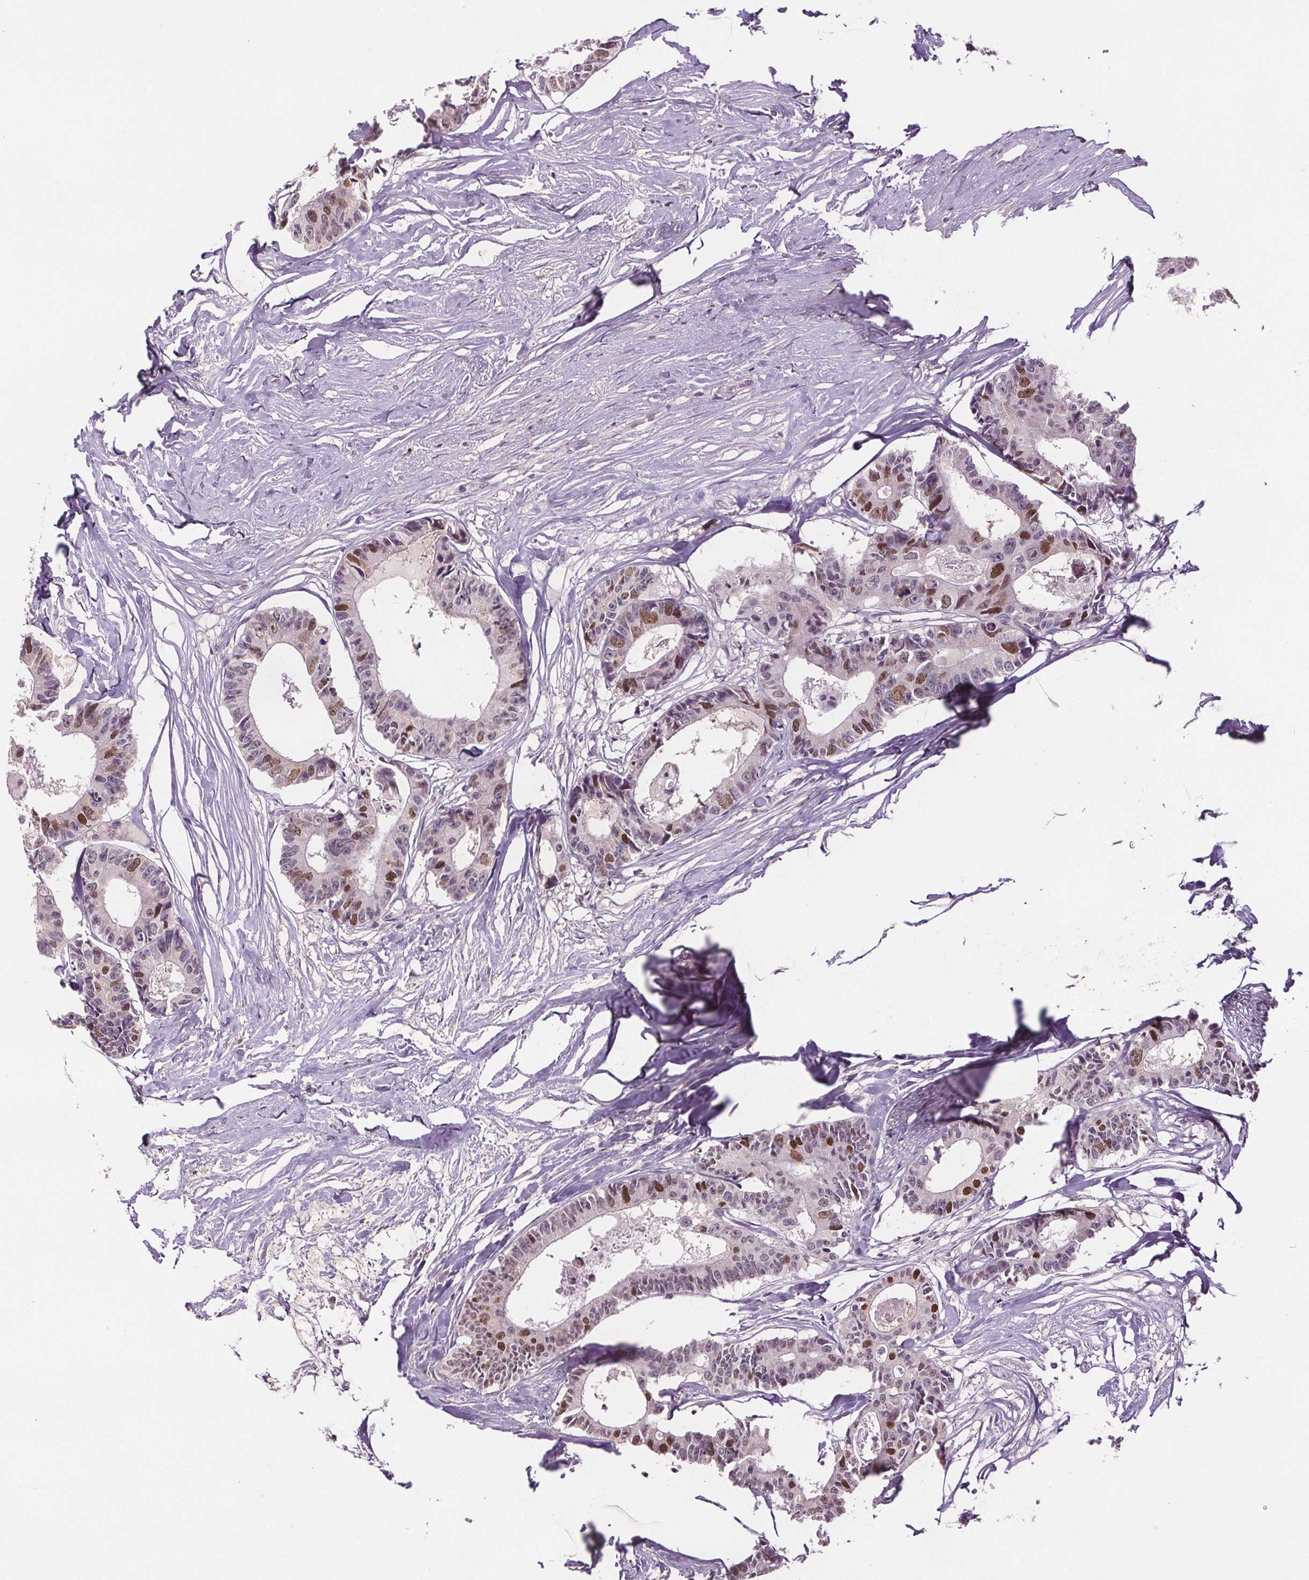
{"staining": {"intensity": "moderate", "quantity": "<25%", "location": "nuclear"}, "tissue": "colorectal cancer", "cell_type": "Tumor cells", "image_type": "cancer", "snomed": [{"axis": "morphology", "description": "Adenocarcinoma, NOS"}, {"axis": "topography", "description": "Rectum"}], "caption": "Protein staining reveals moderate nuclear staining in about <25% of tumor cells in colorectal adenocarcinoma.", "gene": "CENPF", "patient": {"sex": "male", "age": 57}}